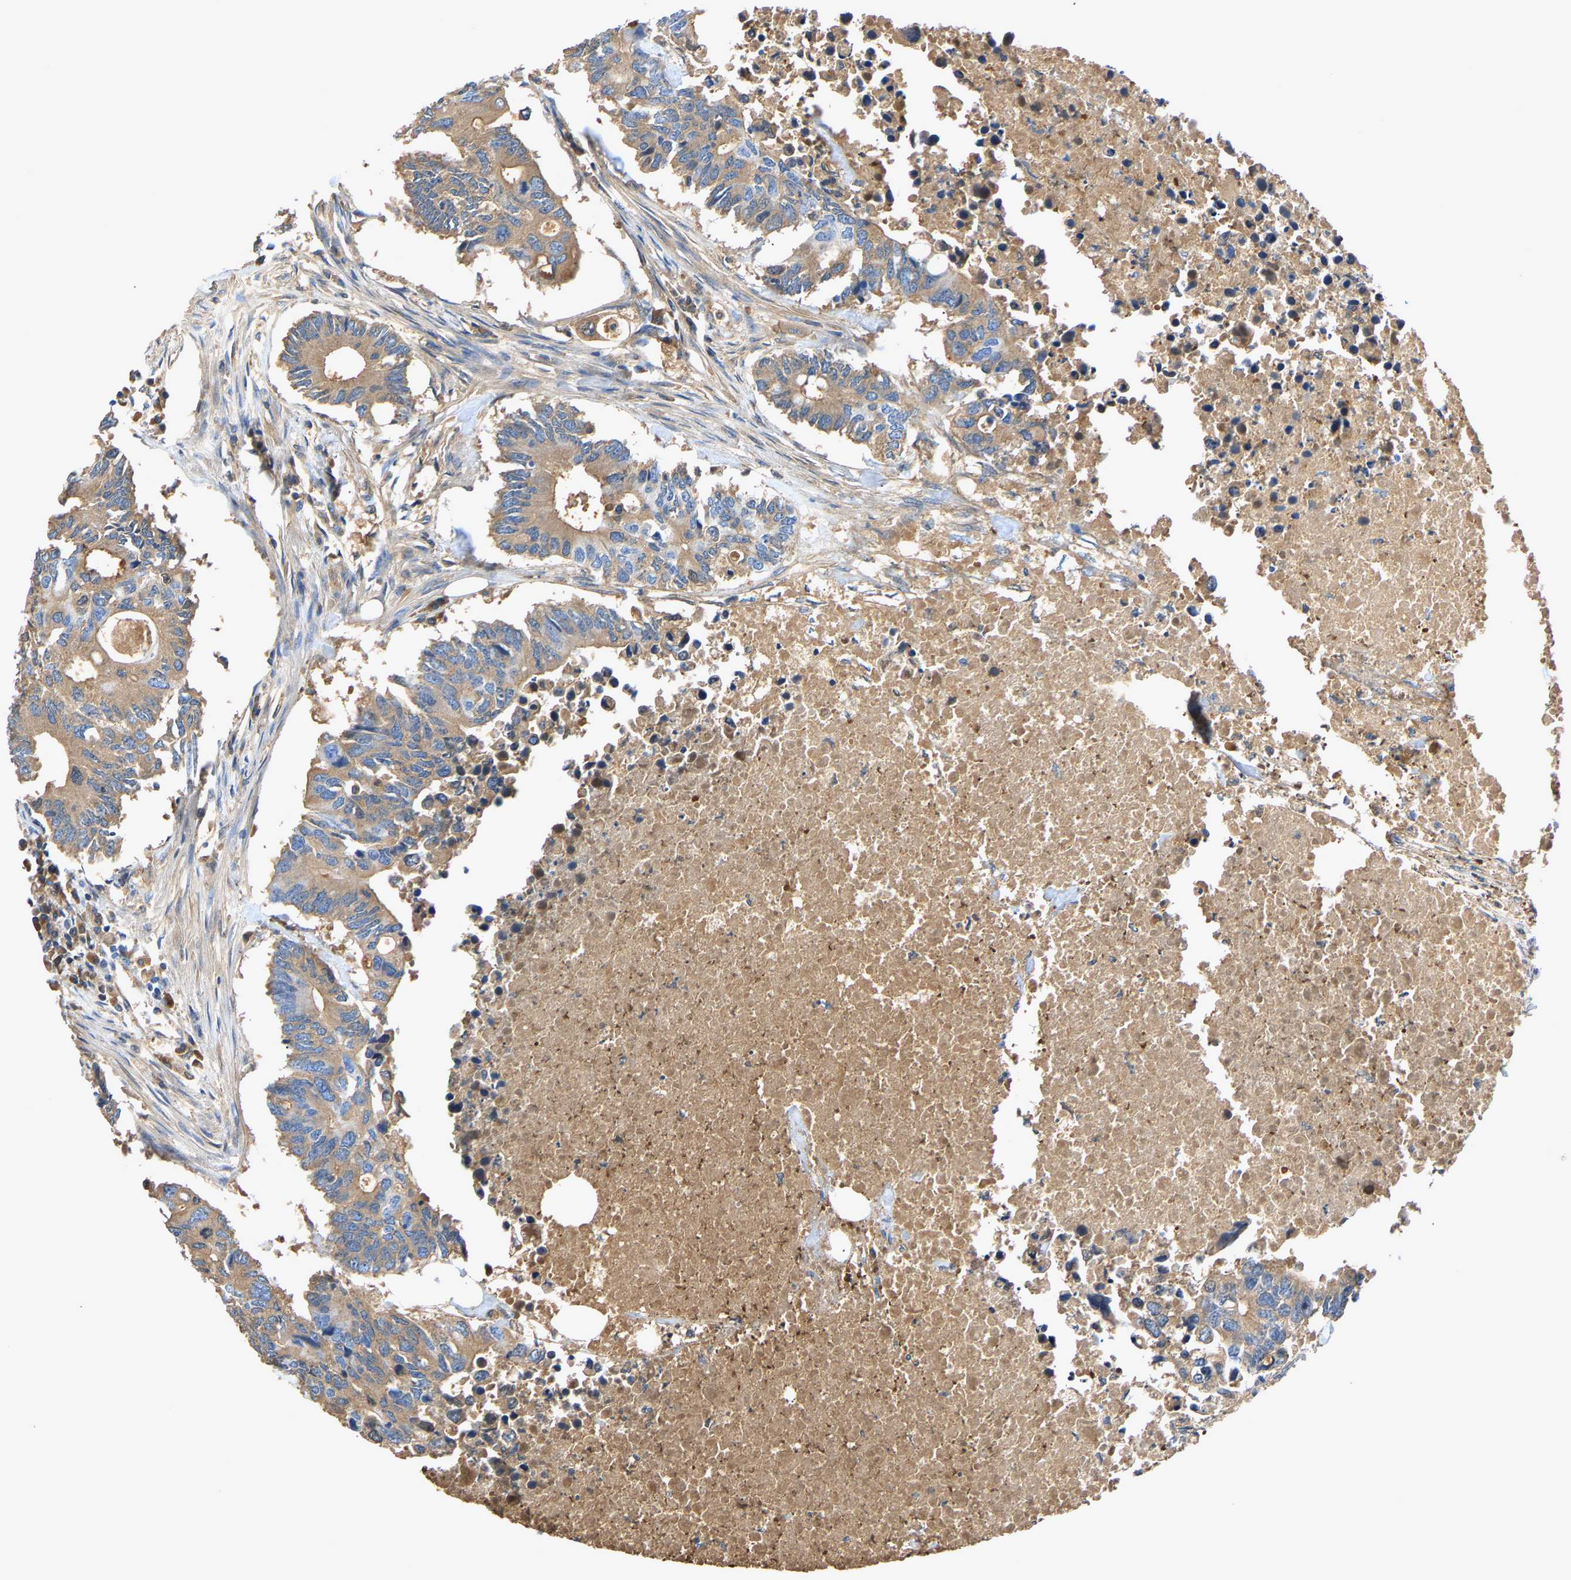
{"staining": {"intensity": "moderate", "quantity": "25%-75%", "location": "cytoplasmic/membranous"}, "tissue": "colorectal cancer", "cell_type": "Tumor cells", "image_type": "cancer", "snomed": [{"axis": "morphology", "description": "Adenocarcinoma, NOS"}, {"axis": "topography", "description": "Colon"}], "caption": "High-power microscopy captured an immunohistochemistry photomicrograph of colorectal cancer (adenocarcinoma), revealing moderate cytoplasmic/membranous positivity in approximately 25%-75% of tumor cells.", "gene": "STC1", "patient": {"sex": "male", "age": 71}}